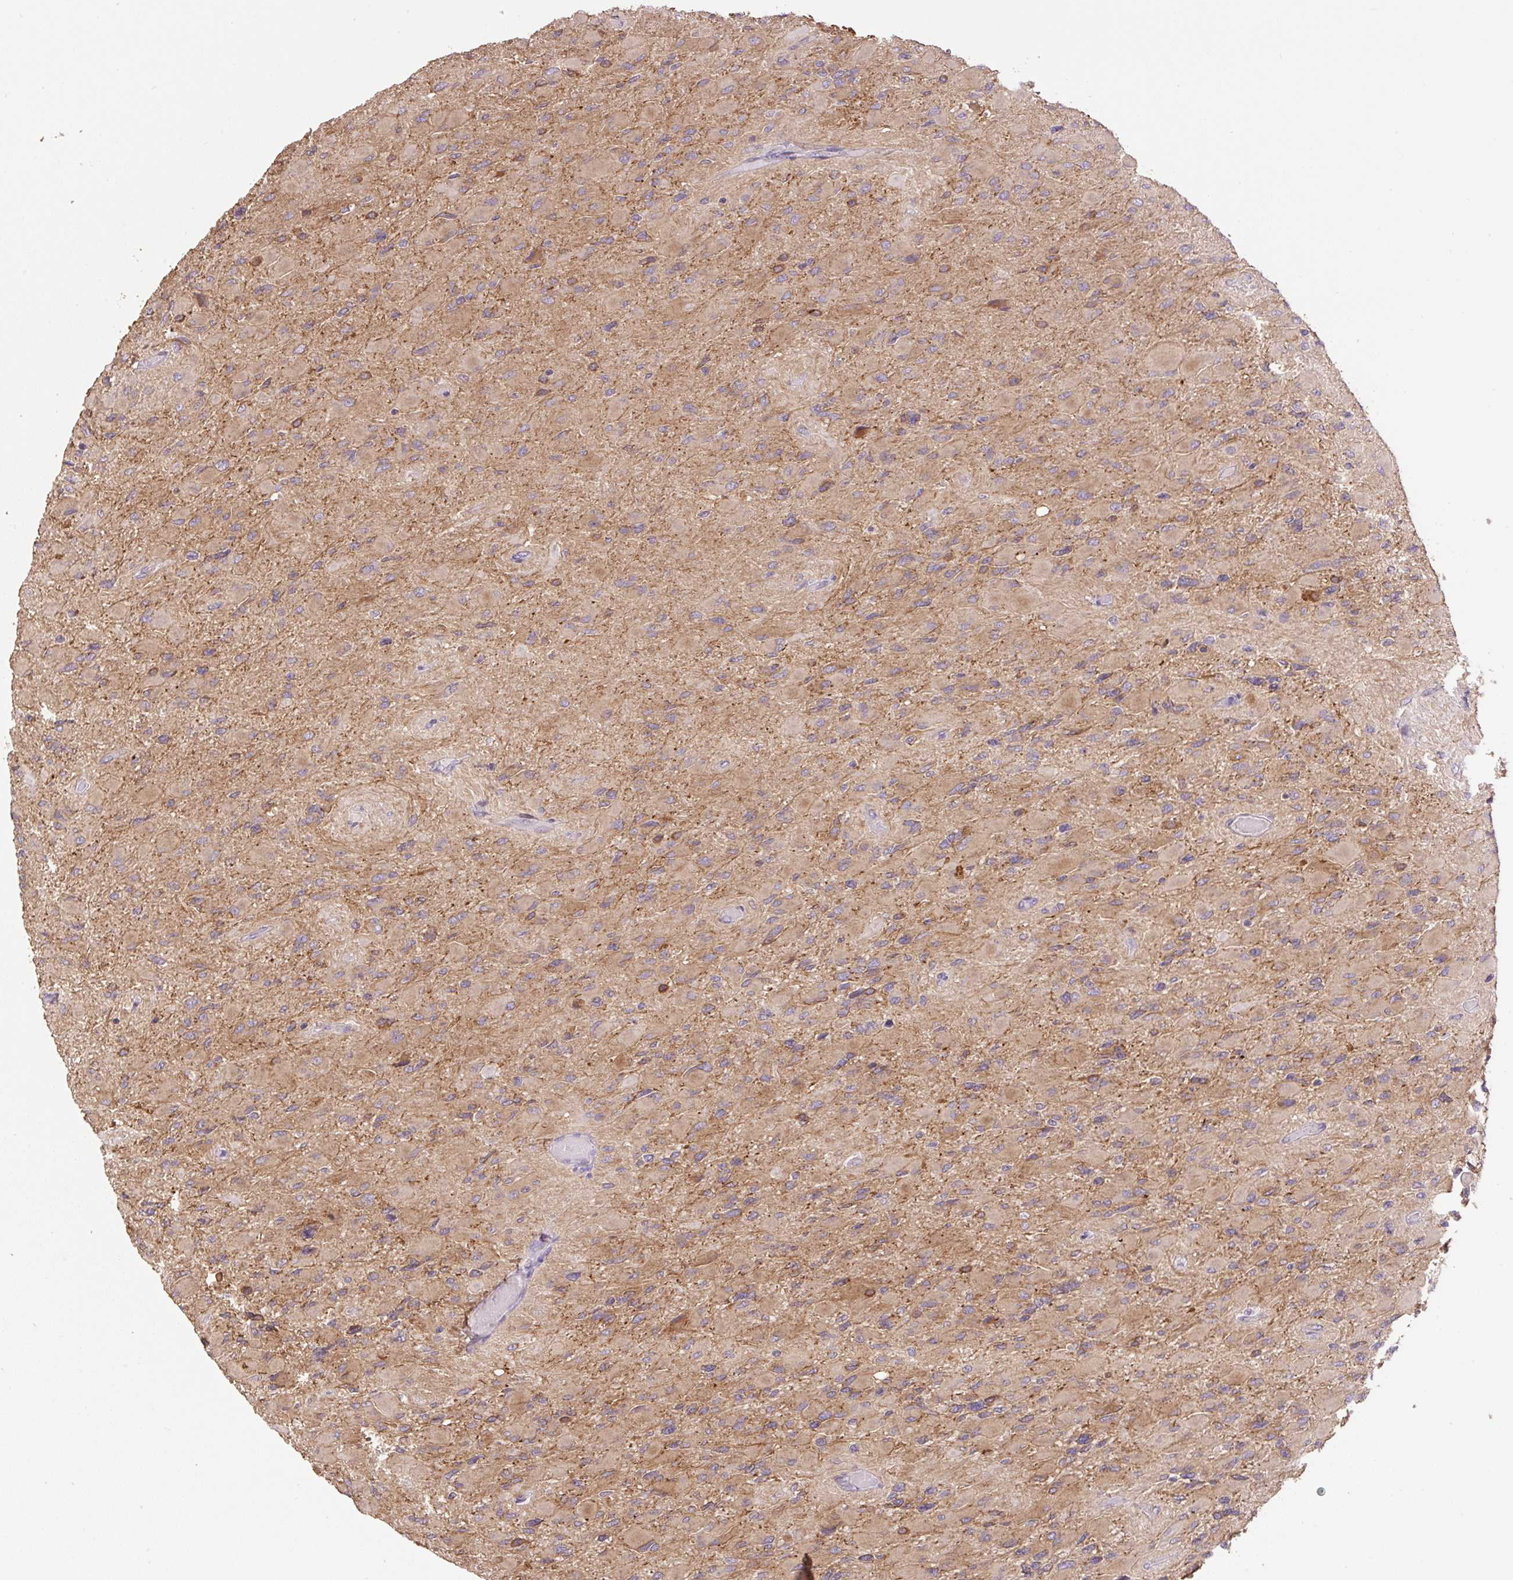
{"staining": {"intensity": "moderate", "quantity": "<25%", "location": "cytoplasmic/membranous"}, "tissue": "glioma", "cell_type": "Tumor cells", "image_type": "cancer", "snomed": [{"axis": "morphology", "description": "Glioma, malignant, High grade"}, {"axis": "topography", "description": "Cerebral cortex"}], "caption": "Immunohistochemical staining of human glioma shows low levels of moderate cytoplasmic/membranous protein positivity in approximately <25% of tumor cells.", "gene": "COX8A", "patient": {"sex": "female", "age": 36}}